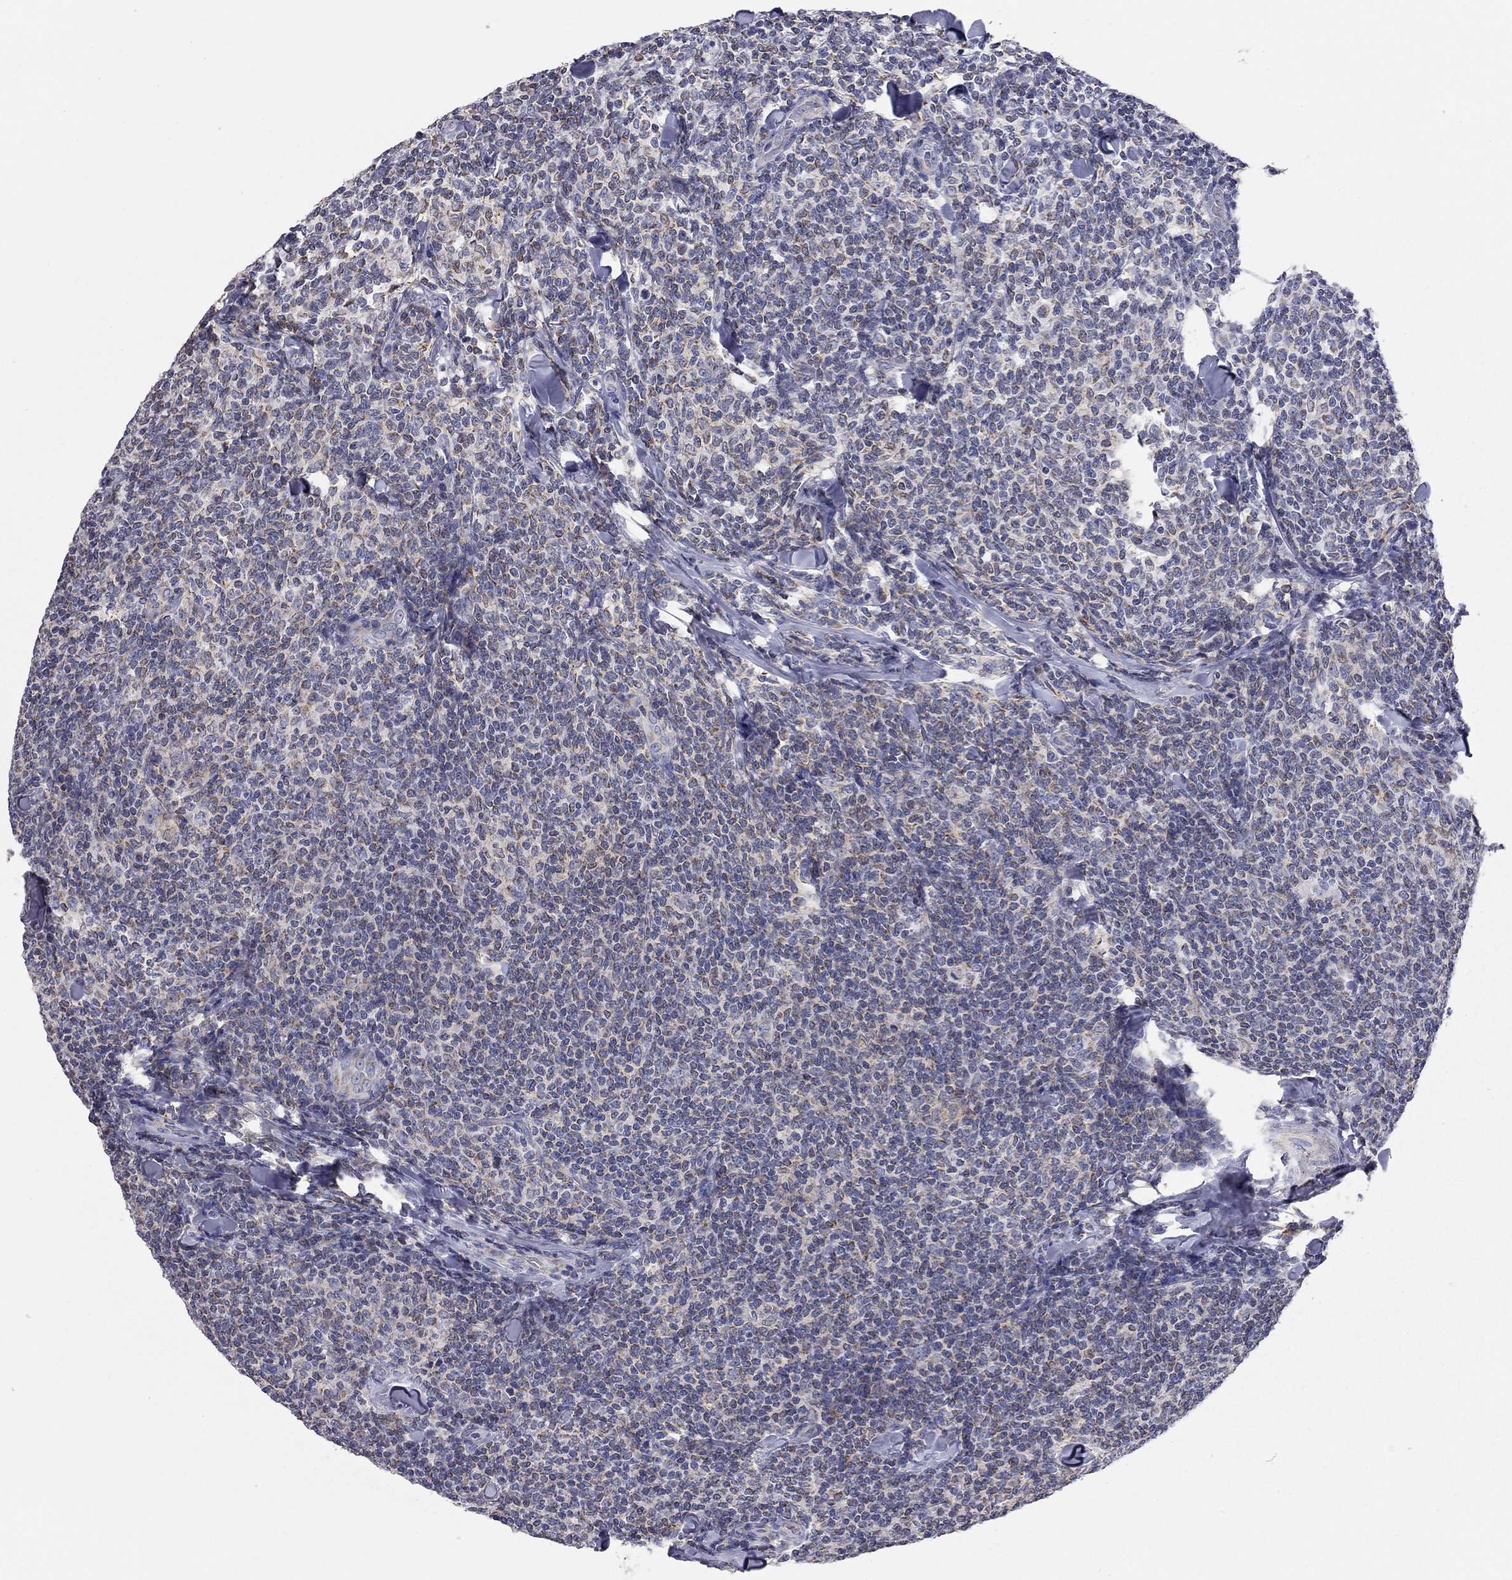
{"staining": {"intensity": "moderate", "quantity": "<25%", "location": "cytoplasmic/membranous"}, "tissue": "lymphoma", "cell_type": "Tumor cells", "image_type": "cancer", "snomed": [{"axis": "morphology", "description": "Malignant lymphoma, non-Hodgkin's type, Low grade"}, {"axis": "topography", "description": "Lymph node"}], "caption": "Immunohistochemistry (IHC) (DAB (3,3'-diaminobenzidine)) staining of lymphoma displays moderate cytoplasmic/membranous protein positivity in approximately <25% of tumor cells. (Stains: DAB in brown, nuclei in blue, Microscopy: brightfield microscopy at high magnification).", "gene": "CFAP161", "patient": {"sex": "female", "age": 56}}